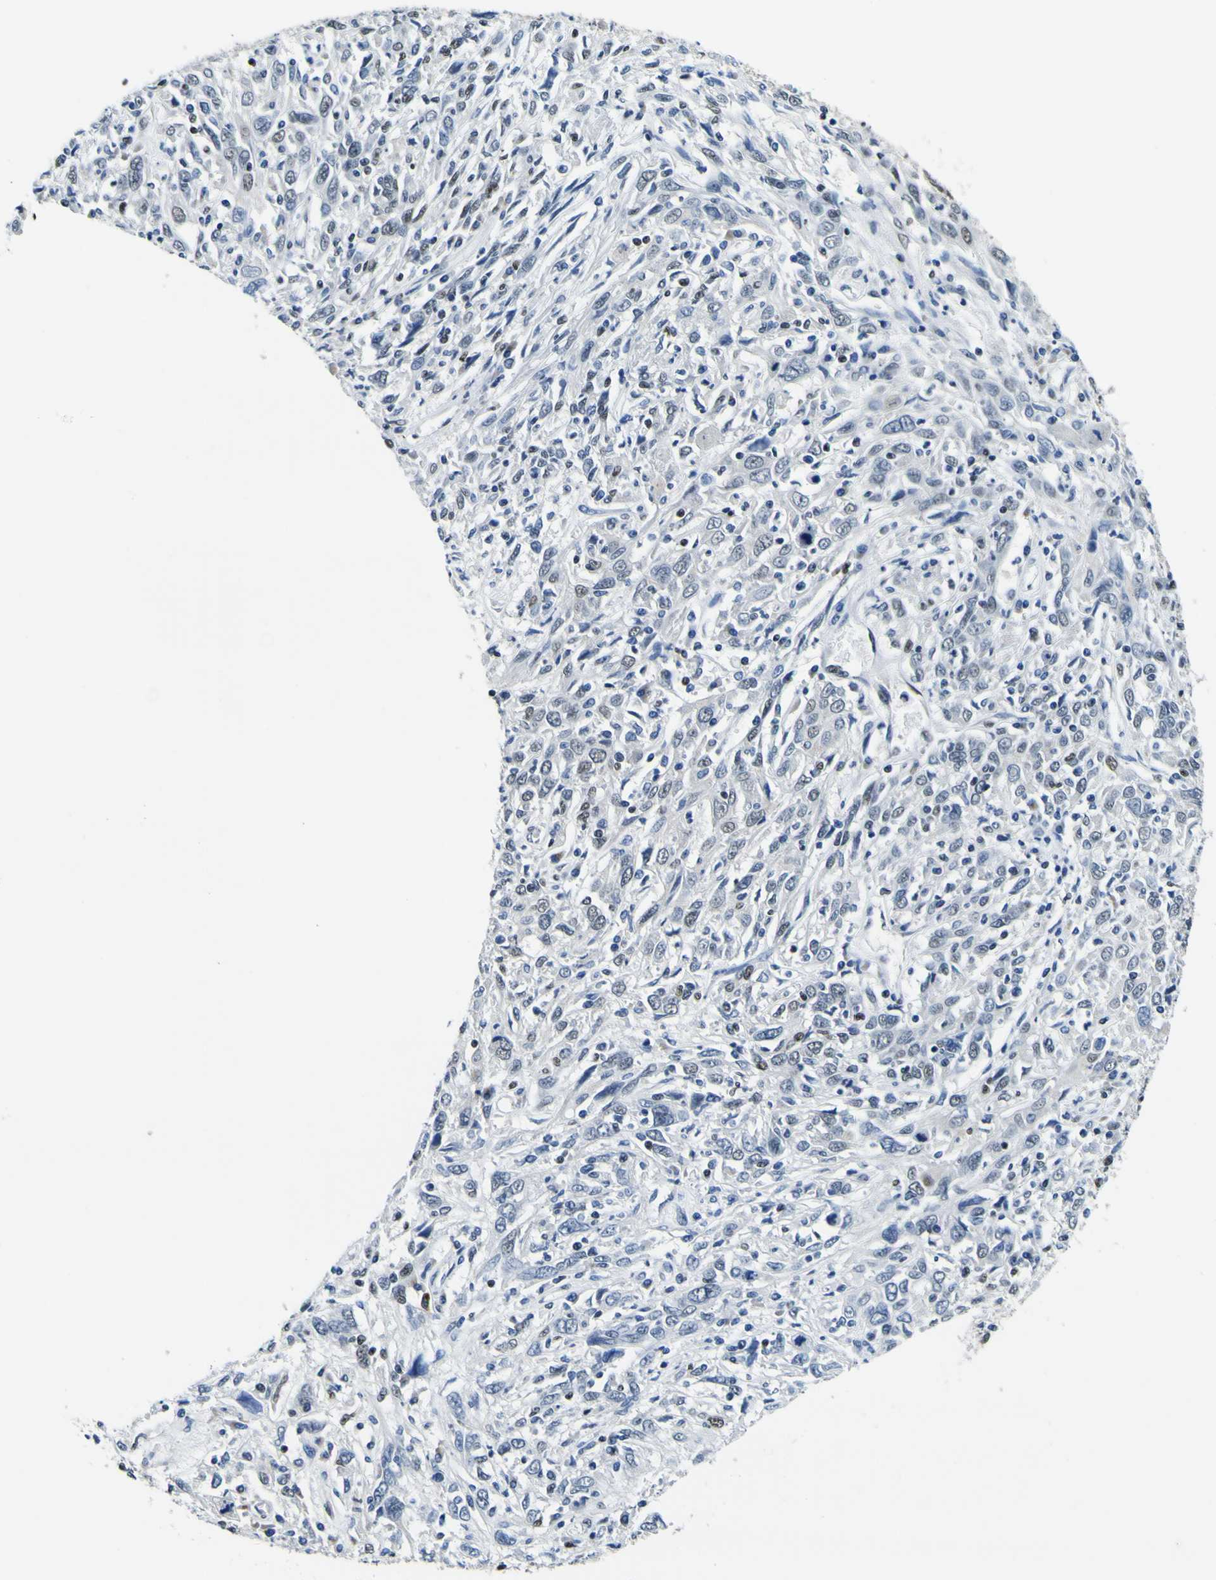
{"staining": {"intensity": "weak", "quantity": "25%-75%", "location": "nuclear"}, "tissue": "cervical cancer", "cell_type": "Tumor cells", "image_type": "cancer", "snomed": [{"axis": "morphology", "description": "Squamous cell carcinoma, NOS"}, {"axis": "topography", "description": "Cervix"}], "caption": "This is an image of immunohistochemistry (IHC) staining of cervical cancer, which shows weak positivity in the nuclear of tumor cells.", "gene": "SP1", "patient": {"sex": "female", "age": 46}}